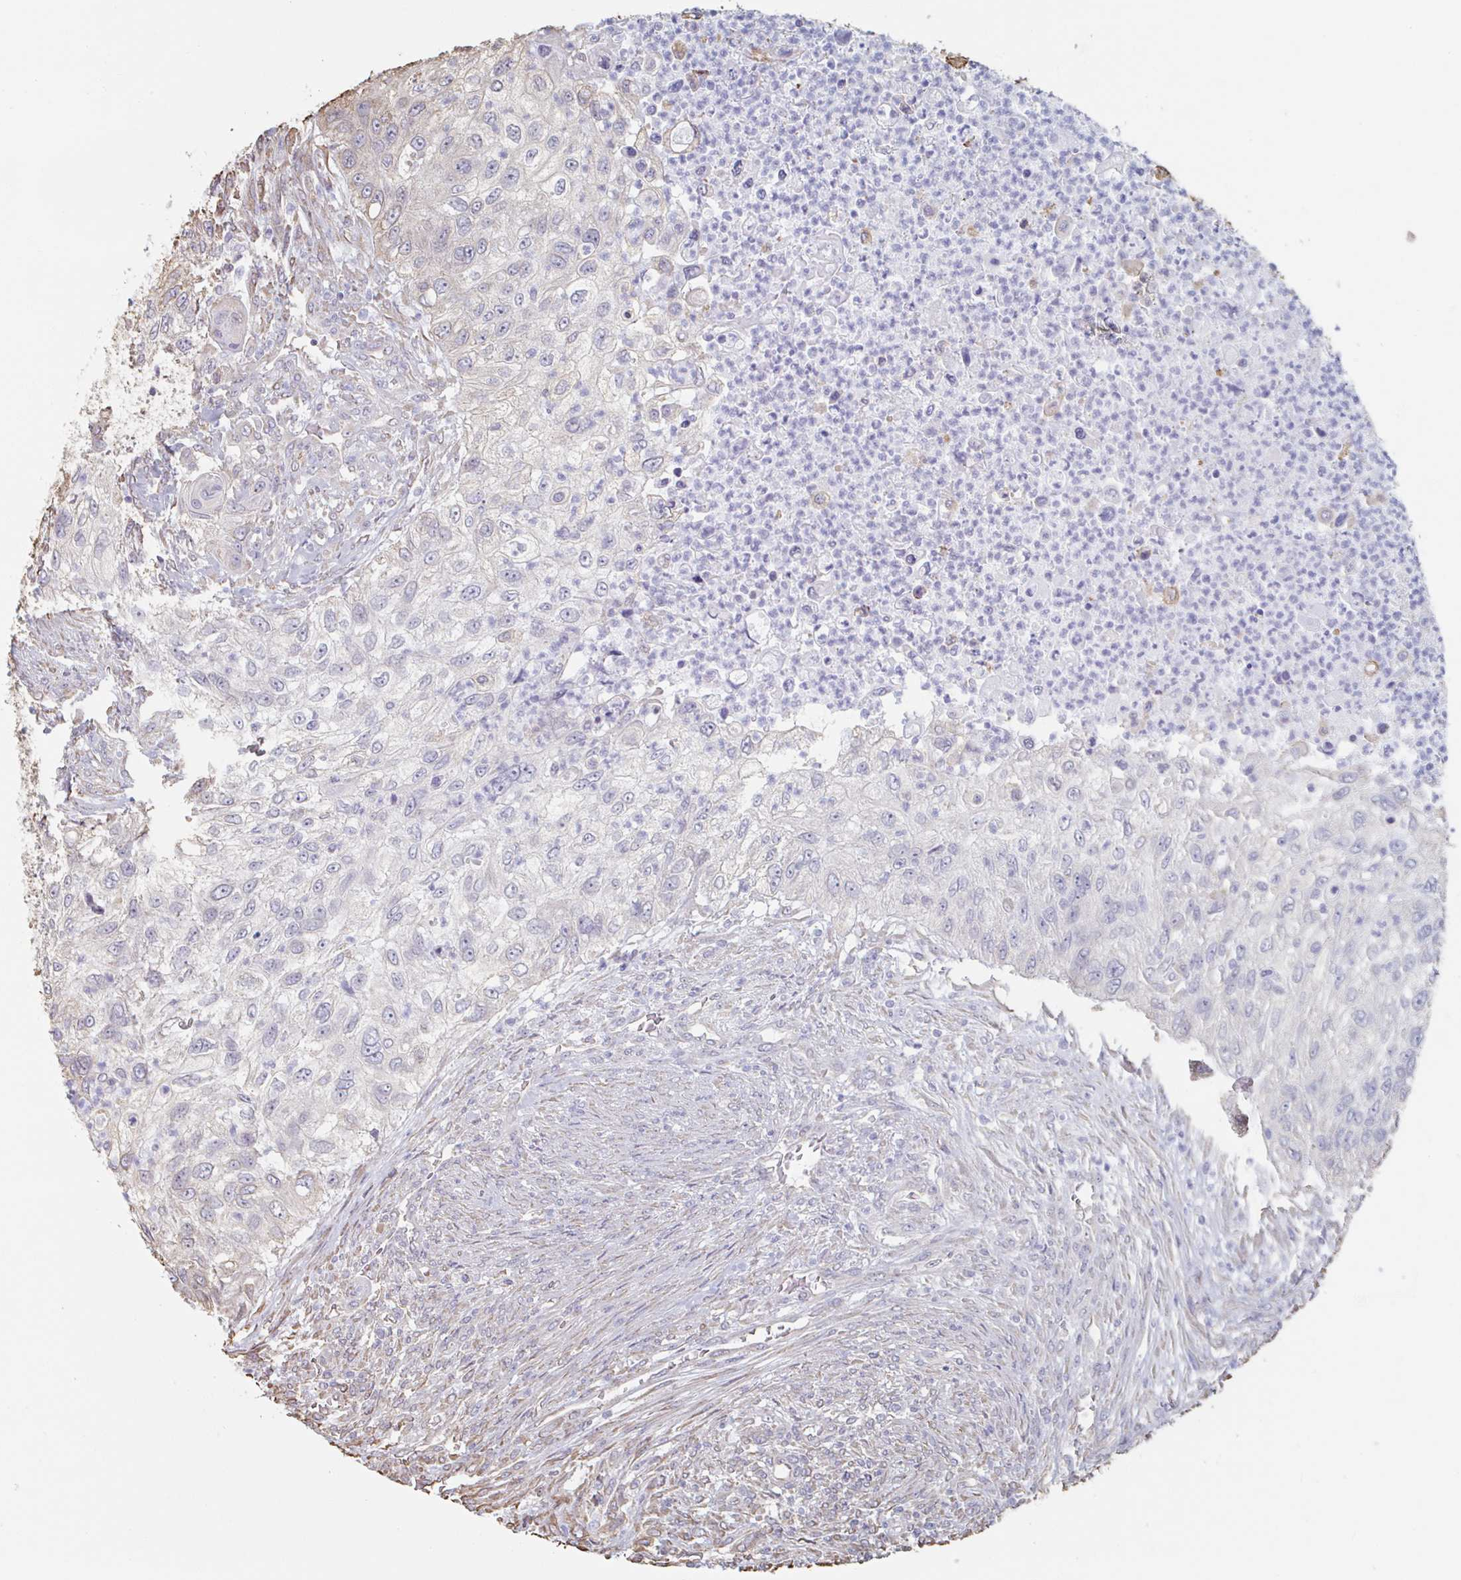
{"staining": {"intensity": "negative", "quantity": "none", "location": "none"}, "tissue": "urothelial cancer", "cell_type": "Tumor cells", "image_type": "cancer", "snomed": [{"axis": "morphology", "description": "Urothelial carcinoma, High grade"}, {"axis": "topography", "description": "Urinary bladder"}], "caption": "Human urothelial carcinoma (high-grade) stained for a protein using IHC reveals no positivity in tumor cells.", "gene": "RAB5IF", "patient": {"sex": "female", "age": 60}}